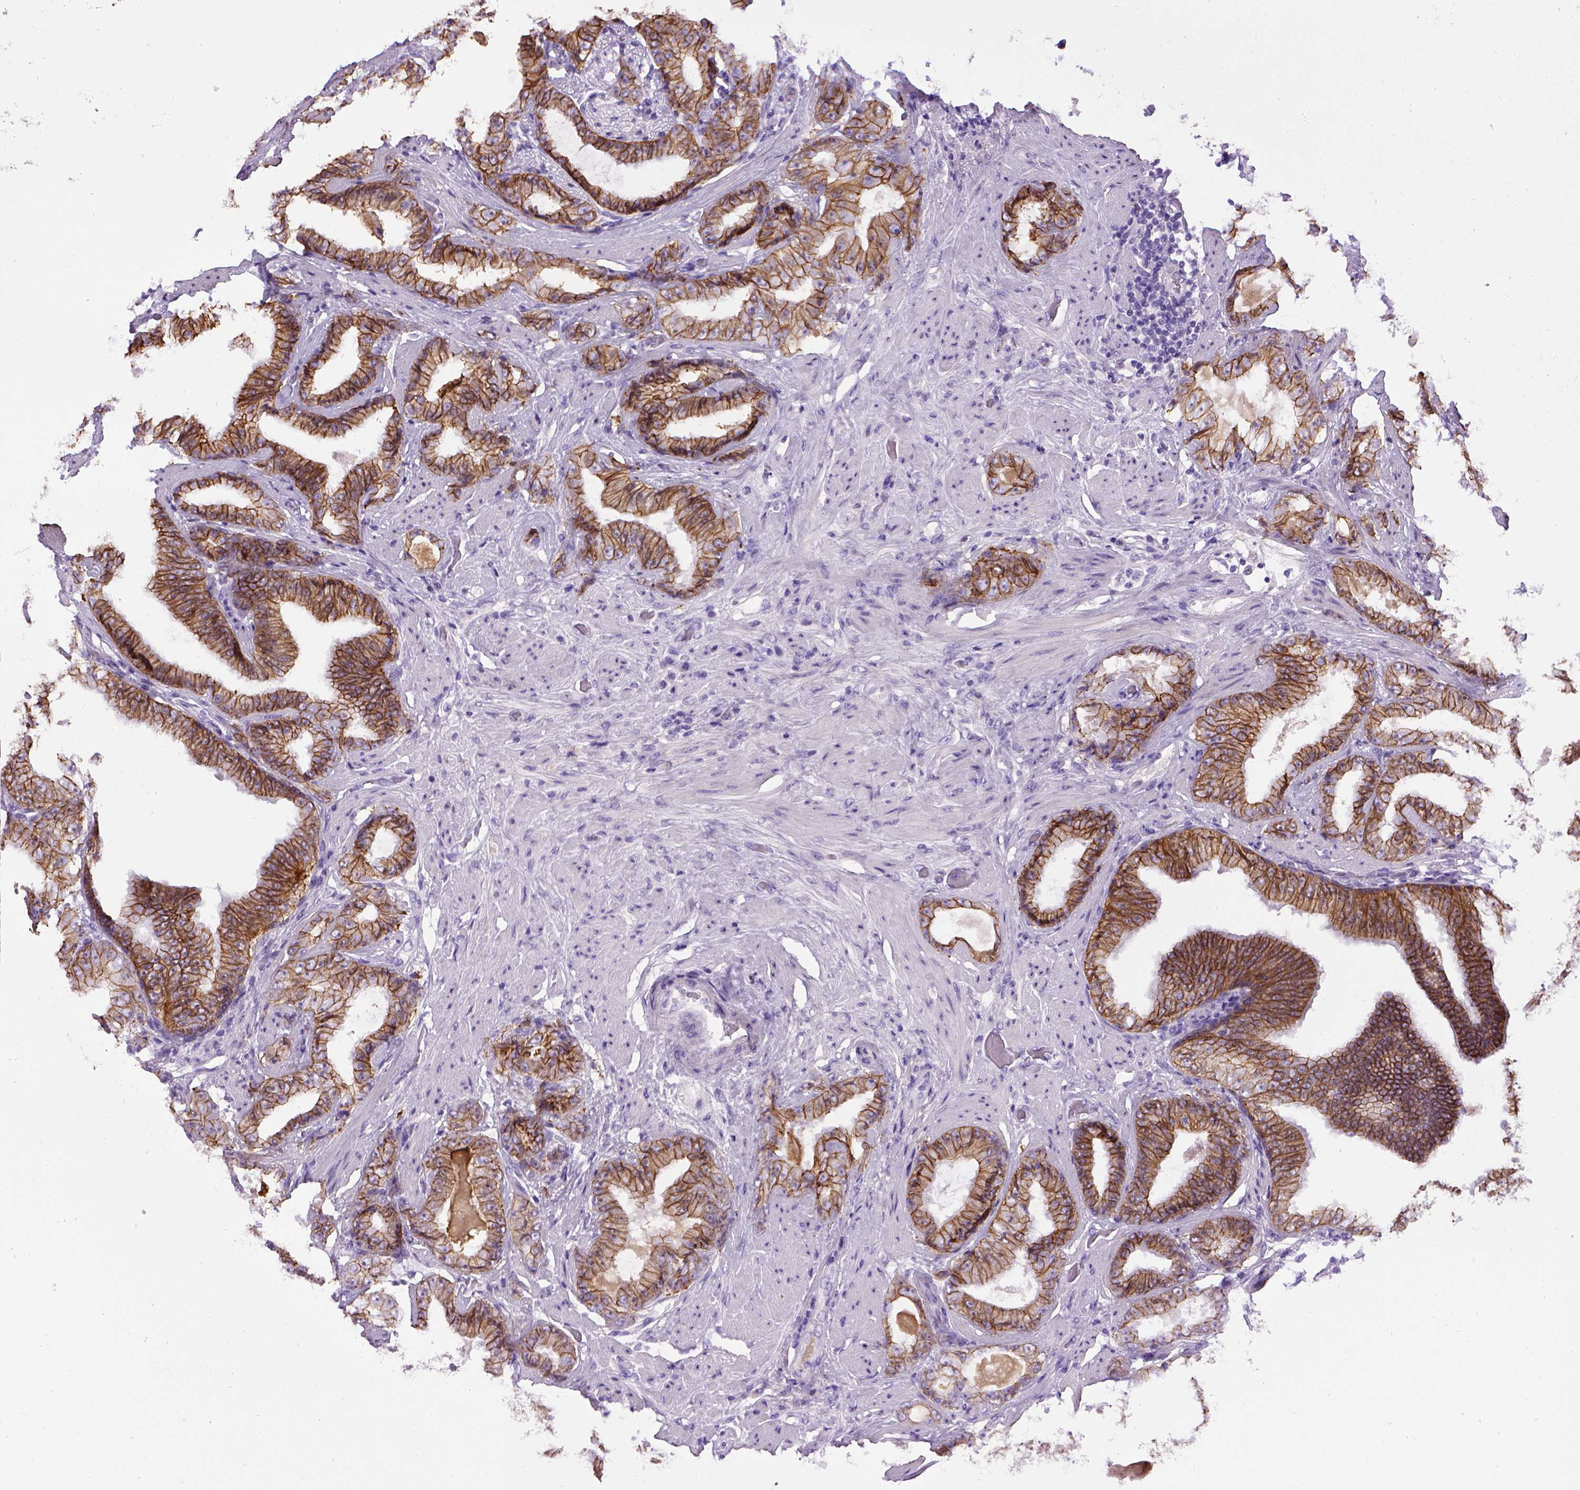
{"staining": {"intensity": "strong", "quantity": ">75%", "location": "cytoplasmic/membranous"}, "tissue": "prostate cancer", "cell_type": "Tumor cells", "image_type": "cancer", "snomed": [{"axis": "morphology", "description": "Adenocarcinoma, Low grade"}, {"axis": "topography", "description": "Prostate"}], "caption": "Approximately >75% of tumor cells in prostate low-grade adenocarcinoma show strong cytoplasmic/membranous protein expression as visualized by brown immunohistochemical staining.", "gene": "CDH1", "patient": {"sex": "male", "age": 60}}